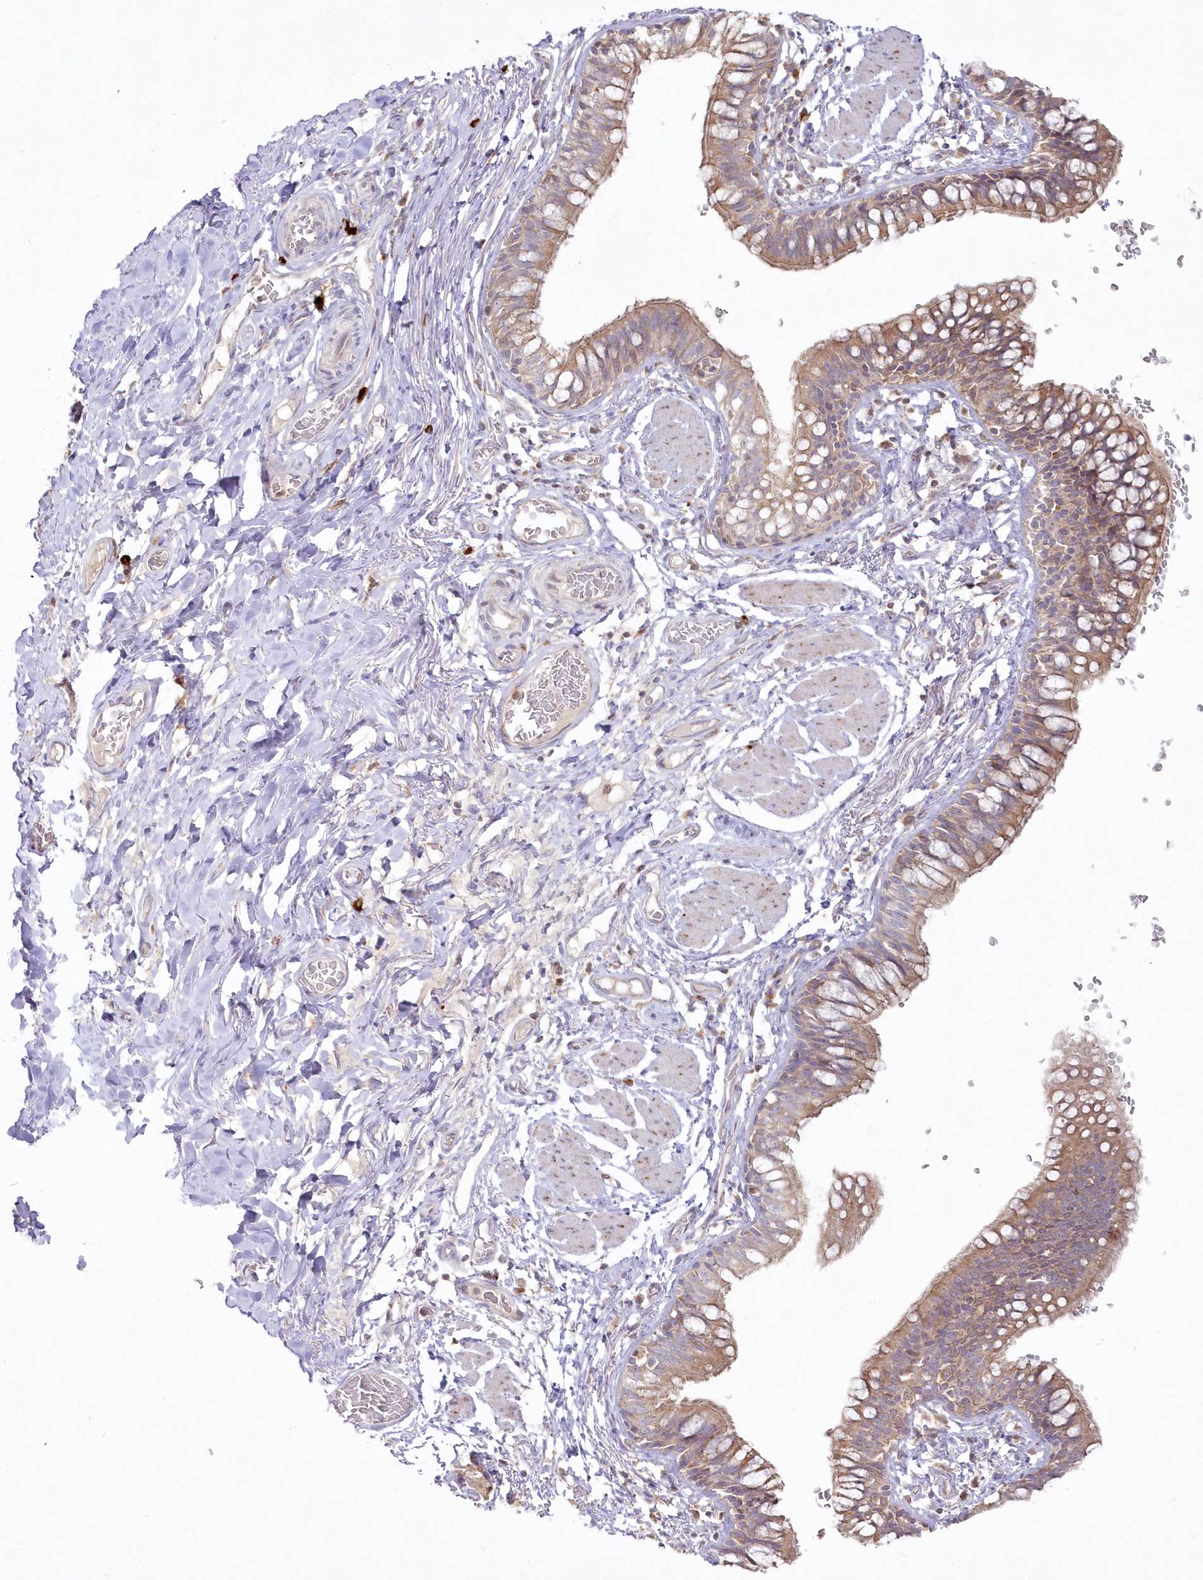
{"staining": {"intensity": "moderate", "quantity": ">75%", "location": "cytoplasmic/membranous"}, "tissue": "bronchus", "cell_type": "Respiratory epithelial cells", "image_type": "normal", "snomed": [{"axis": "morphology", "description": "Normal tissue, NOS"}, {"axis": "topography", "description": "Cartilage tissue"}, {"axis": "topography", "description": "Bronchus"}], "caption": "Moderate cytoplasmic/membranous protein expression is identified in about >75% of respiratory epithelial cells in bronchus. The staining was performed using DAB (3,3'-diaminobenzidine), with brown indicating positive protein expression. Nuclei are stained blue with hematoxylin.", "gene": "ARSB", "patient": {"sex": "female", "age": 36}}